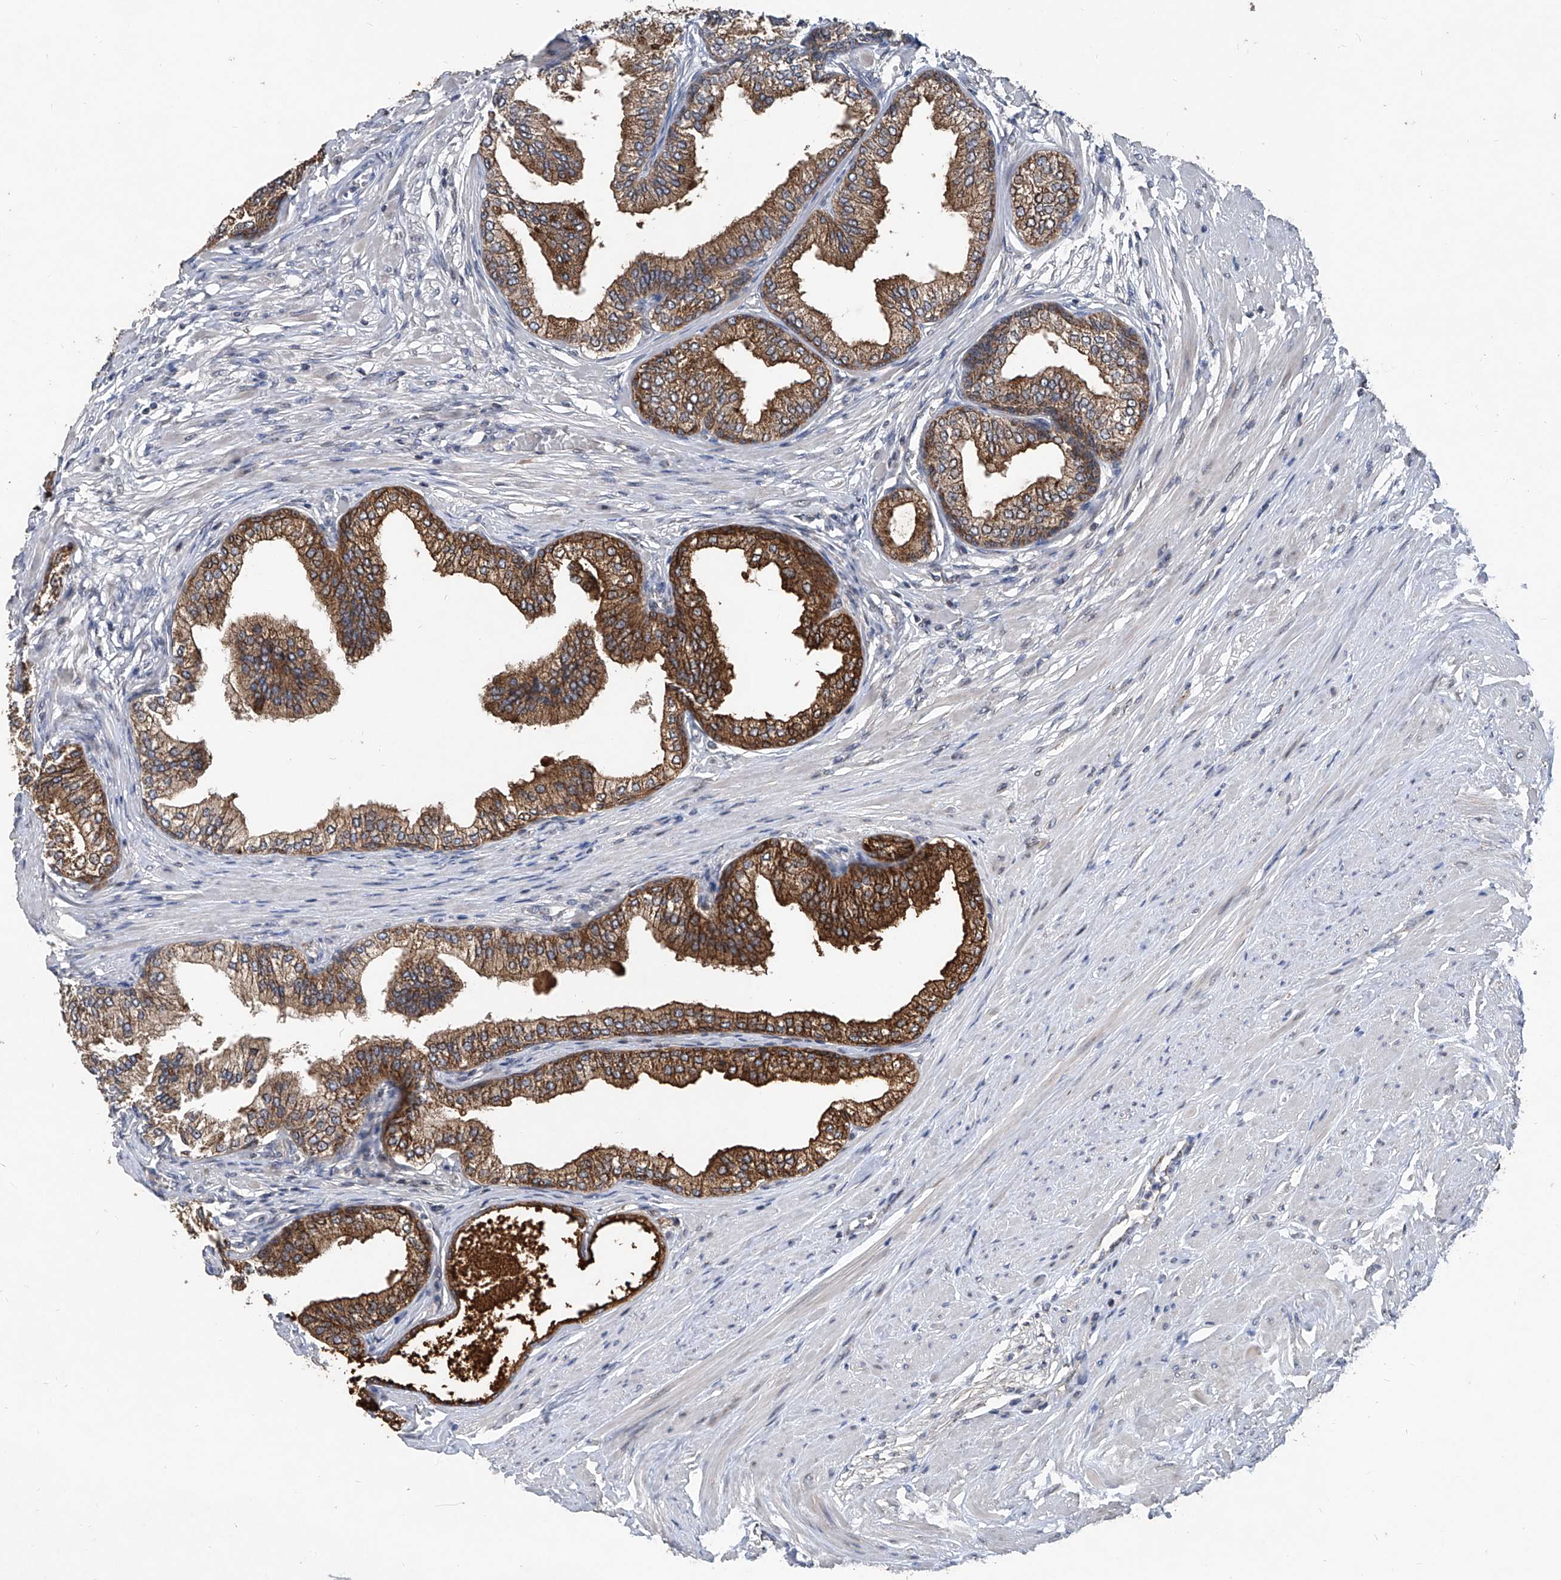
{"staining": {"intensity": "strong", "quantity": ">75%", "location": "cytoplasmic/membranous"}, "tissue": "prostate", "cell_type": "Glandular cells", "image_type": "normal", "snomed": [{"axis": "morphology", "description": "Normal tissue, NOS"}, {"axis": "morphology", "description": "Urothelial carcinoma, Low grade"}, {"axis": "topography", "description": "Urinary bladder"}, {"axis": "topography", "description": "Prostate"}], "caption": "Glandular cells show strong cytoplasmic/membranous positivity in about >75% of cells in normal prostate.", "gene": "BCKDHB", "patient": {"sex": "male", "age": 60}}